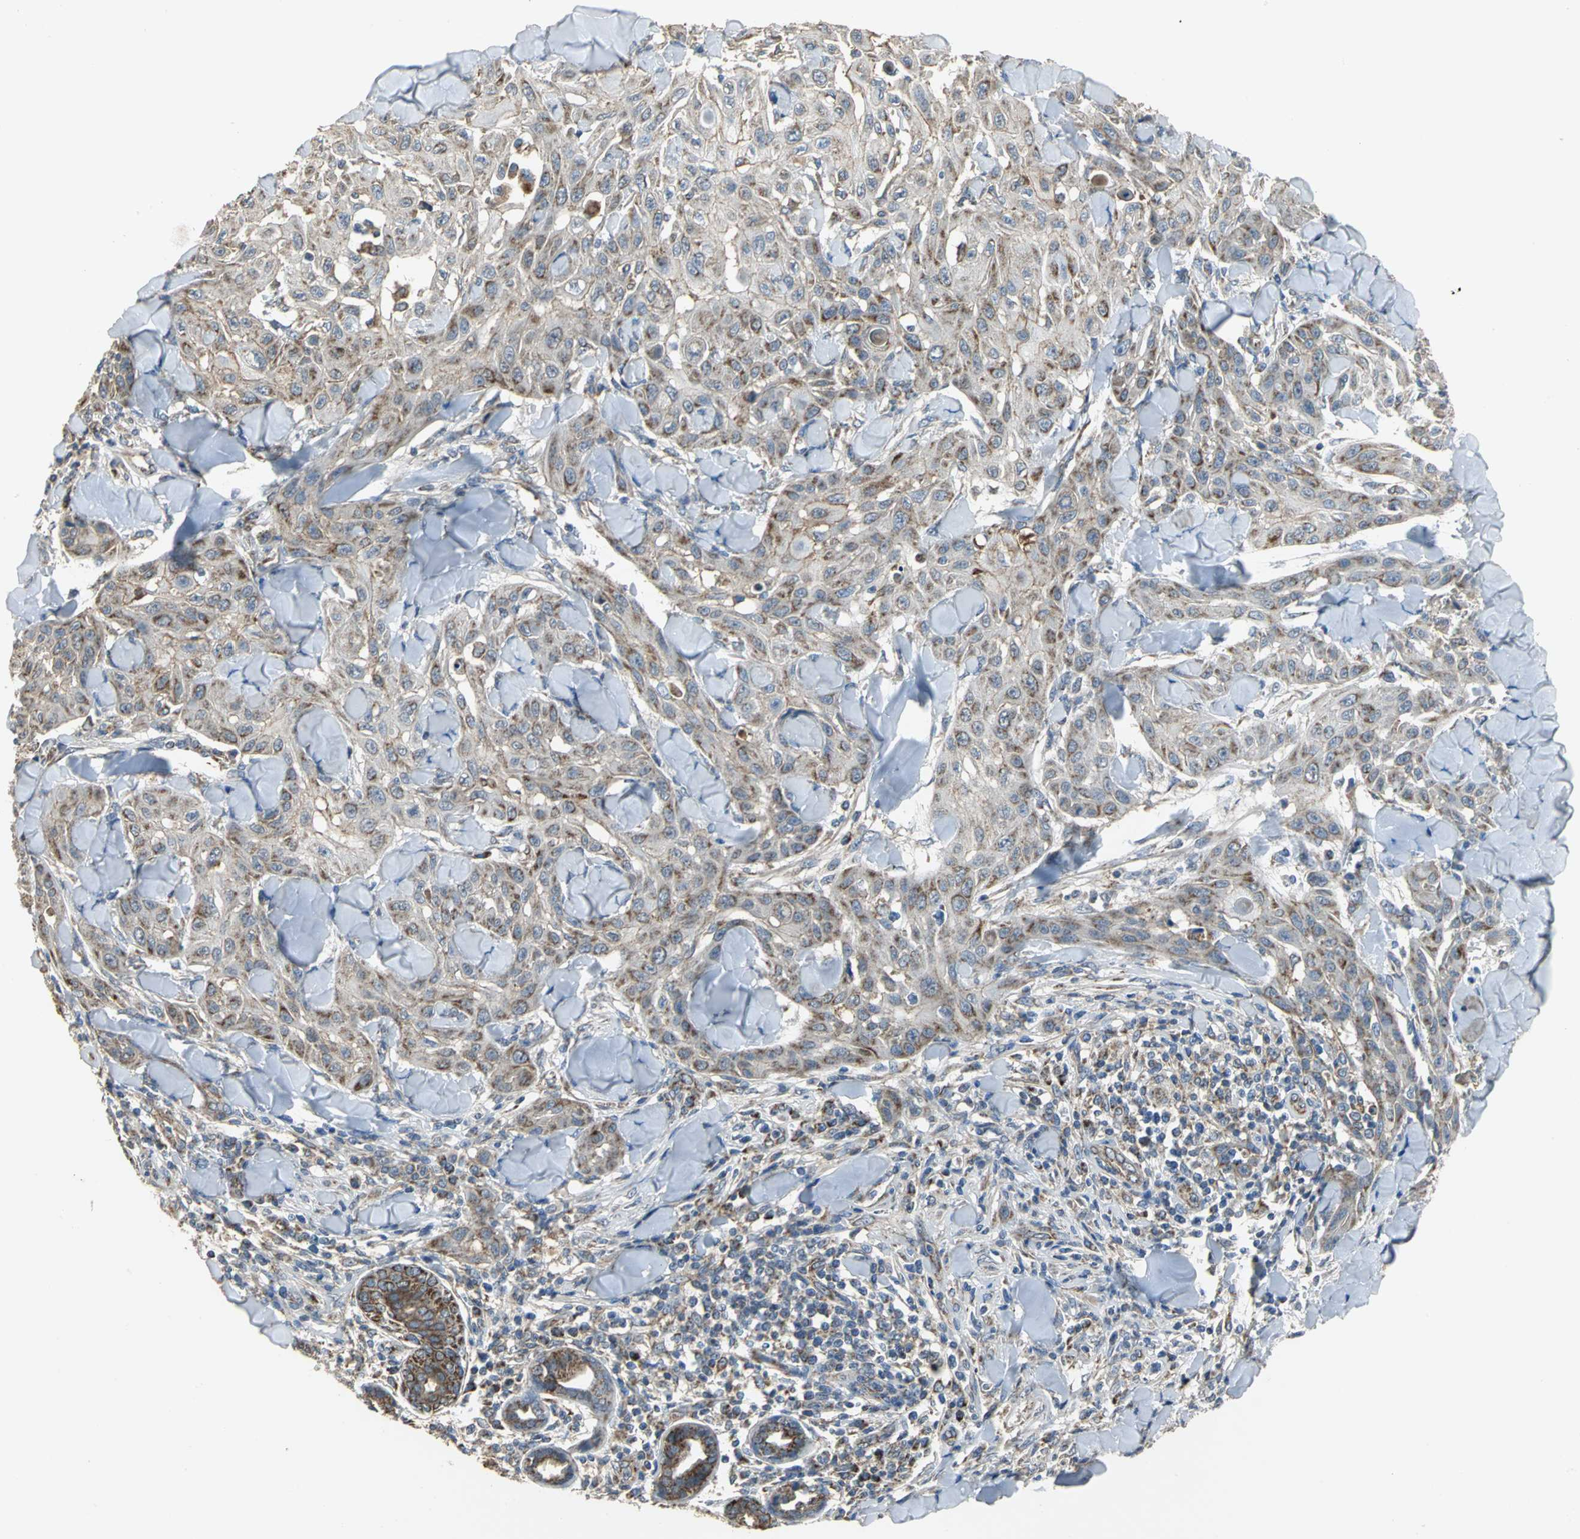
{"staining": {"intensity": "moderate", "quantity": ">75%", "location": "cytoplasmic/membranous"}, "tissue": "skin cancer", "cell_type": "Tumor cells", "image_type": "cancer", "snomed": [{"axis": "morphology", "description": "Squamous cell carcinoma, NOS"}, {"axis": "topography", "description": "Skin"}], "caption": "Tumor cells display medium levels of moderate cytoplasmic/membranous positivity in about >75% of cells in human skin cancer. The staining was performed using DAB to visualize the protein expression in brown, while the nuclei were stained in blue with hematoxylin (Magnification: 20x).", "gene": "NDUFB5", "patient": {"sex": "male", "age": 24}}